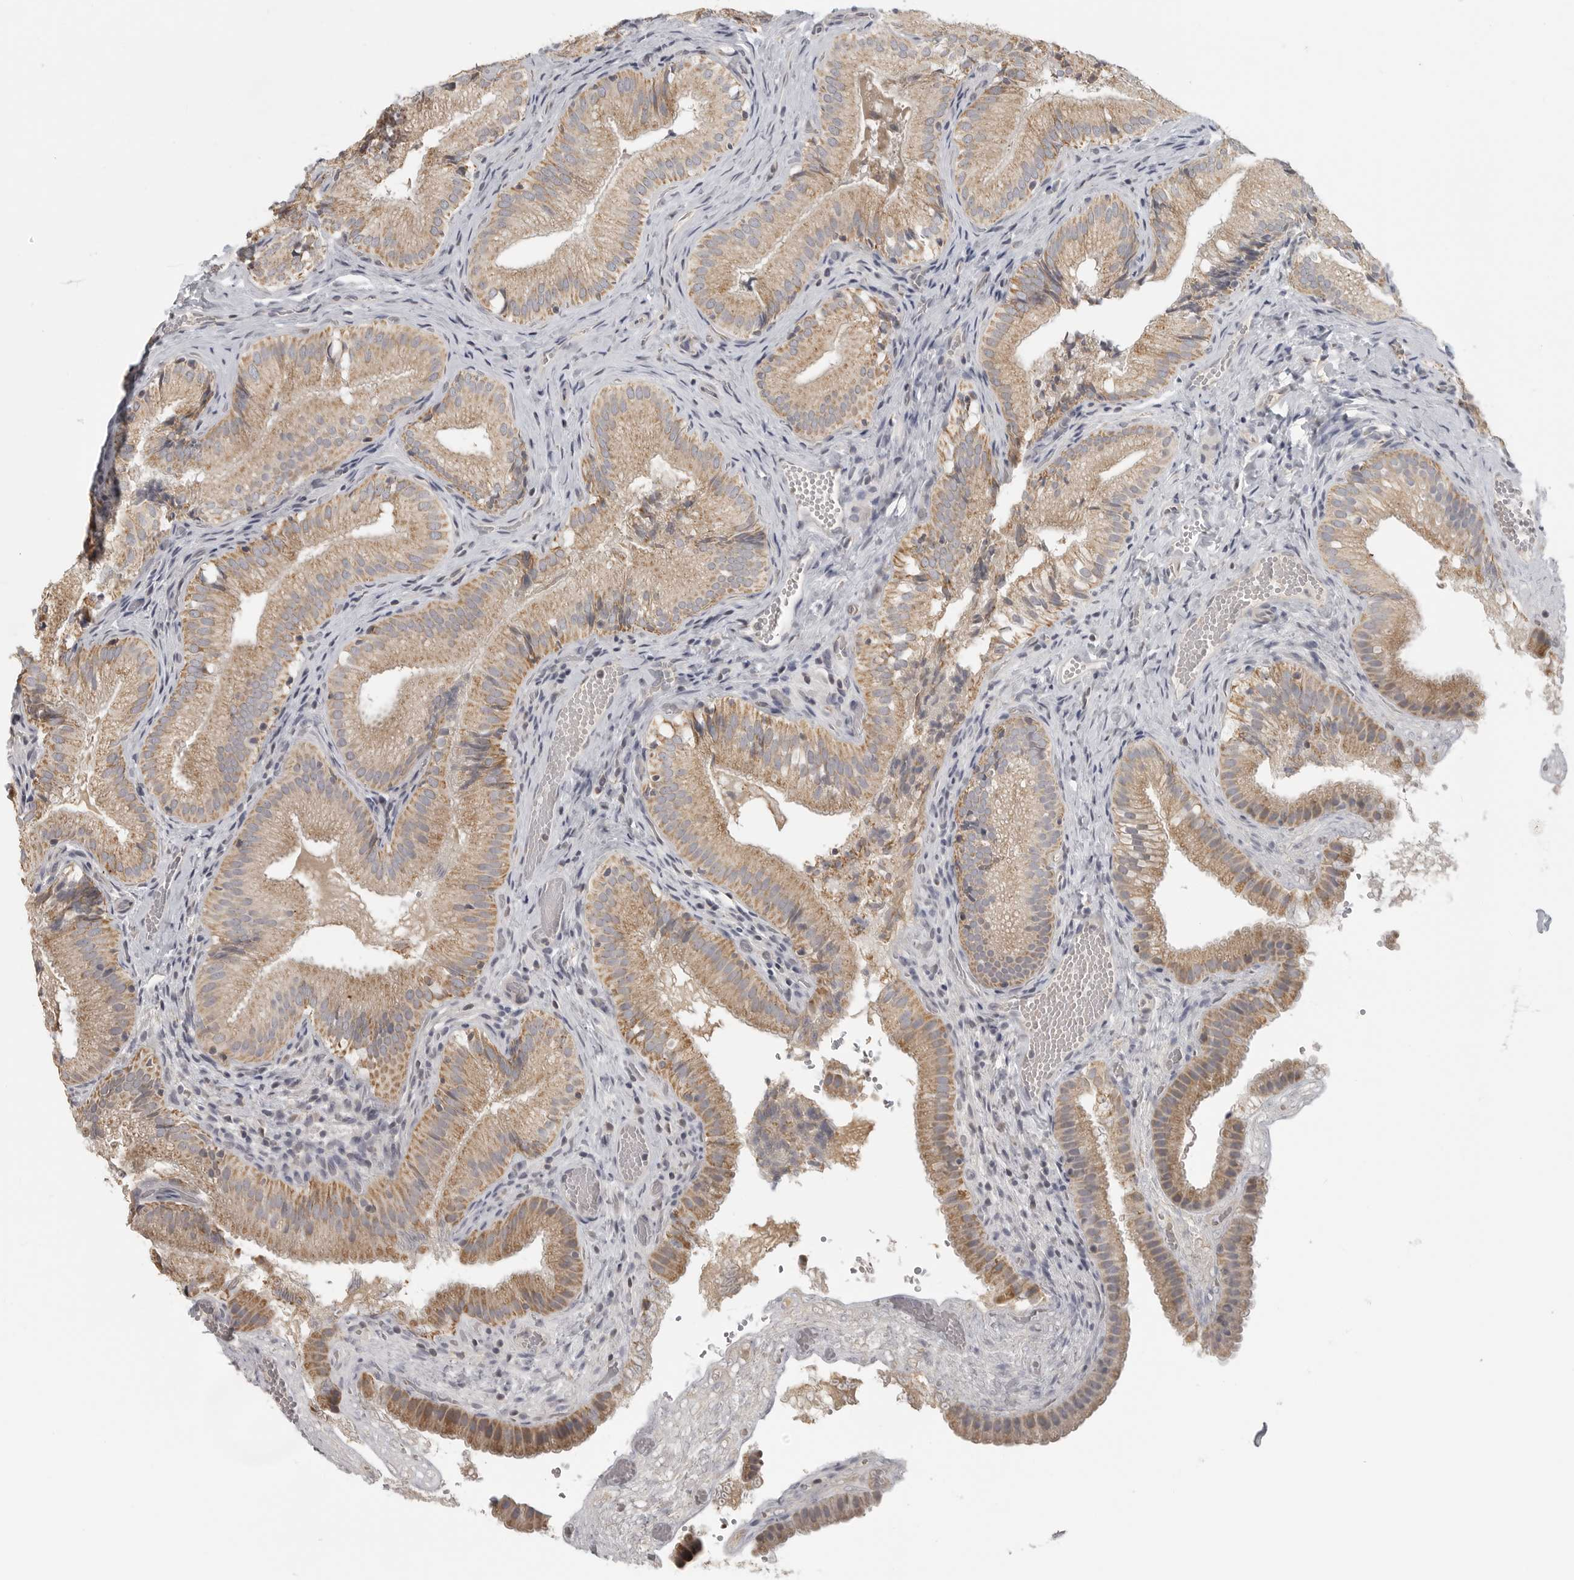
{"staining": {"intensity": "moderate", "quantity": ">75%", "location": "cytoplasmic/membranous"}, "tissue": "gallbladder", "cell_type": "Glandular cells", "image_type": "normal", "snomed": [{"axis": "morphology", "description": "Normal tissue, NOS"}, {"axis": "topography", "description": "Gallbladder"}], "caption": "Glandular cells show medium levels of moderate cytoplasmic/membranous expression in about >75% of cells in unremarkable gallbladder. Using DAB (brown) and hematoxylin (blue) stains, captured at high magnification using brightfield microscopy.", "gene": "RXFP3", "patient": {"sex": "female", "age": 30}}